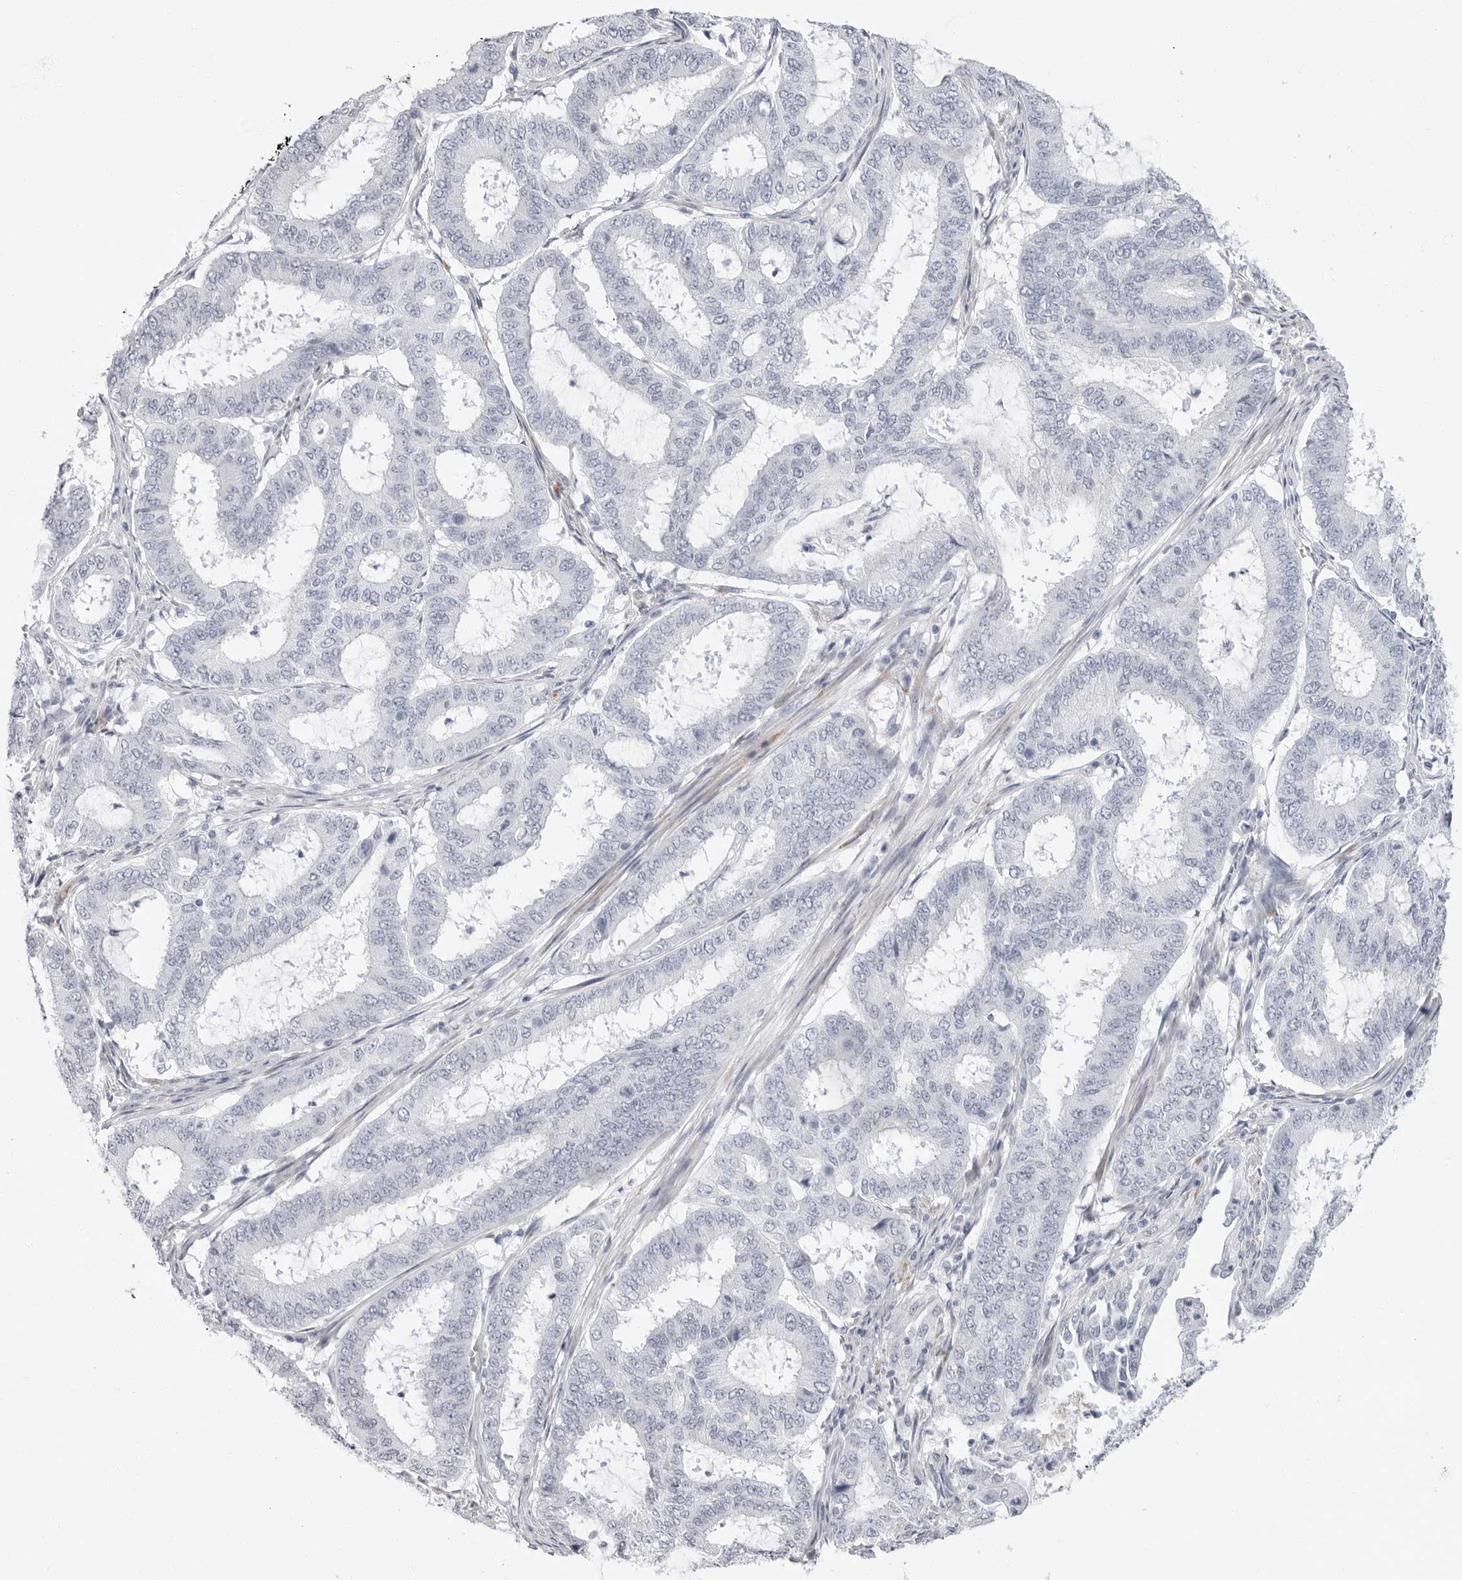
{"staining": {"intensity": "negative", "quantity": "none", "location": "none"}, "tissue": "endometrial cancer", "cell_type": "Tumor cells", "image_type": "cancer", "snomed": [{"axis": "morphology", "description": "Adenocarcinoma, NOS"}, {"axis": "topography", "description": "Endometrium"}], "caption": "Immunohistochemical staining of endometrial adenocarcinoma reveals no significant staining in tumor cells.", "gene": "ERICH3", "patient": {"sex": "female", "age": 51}}